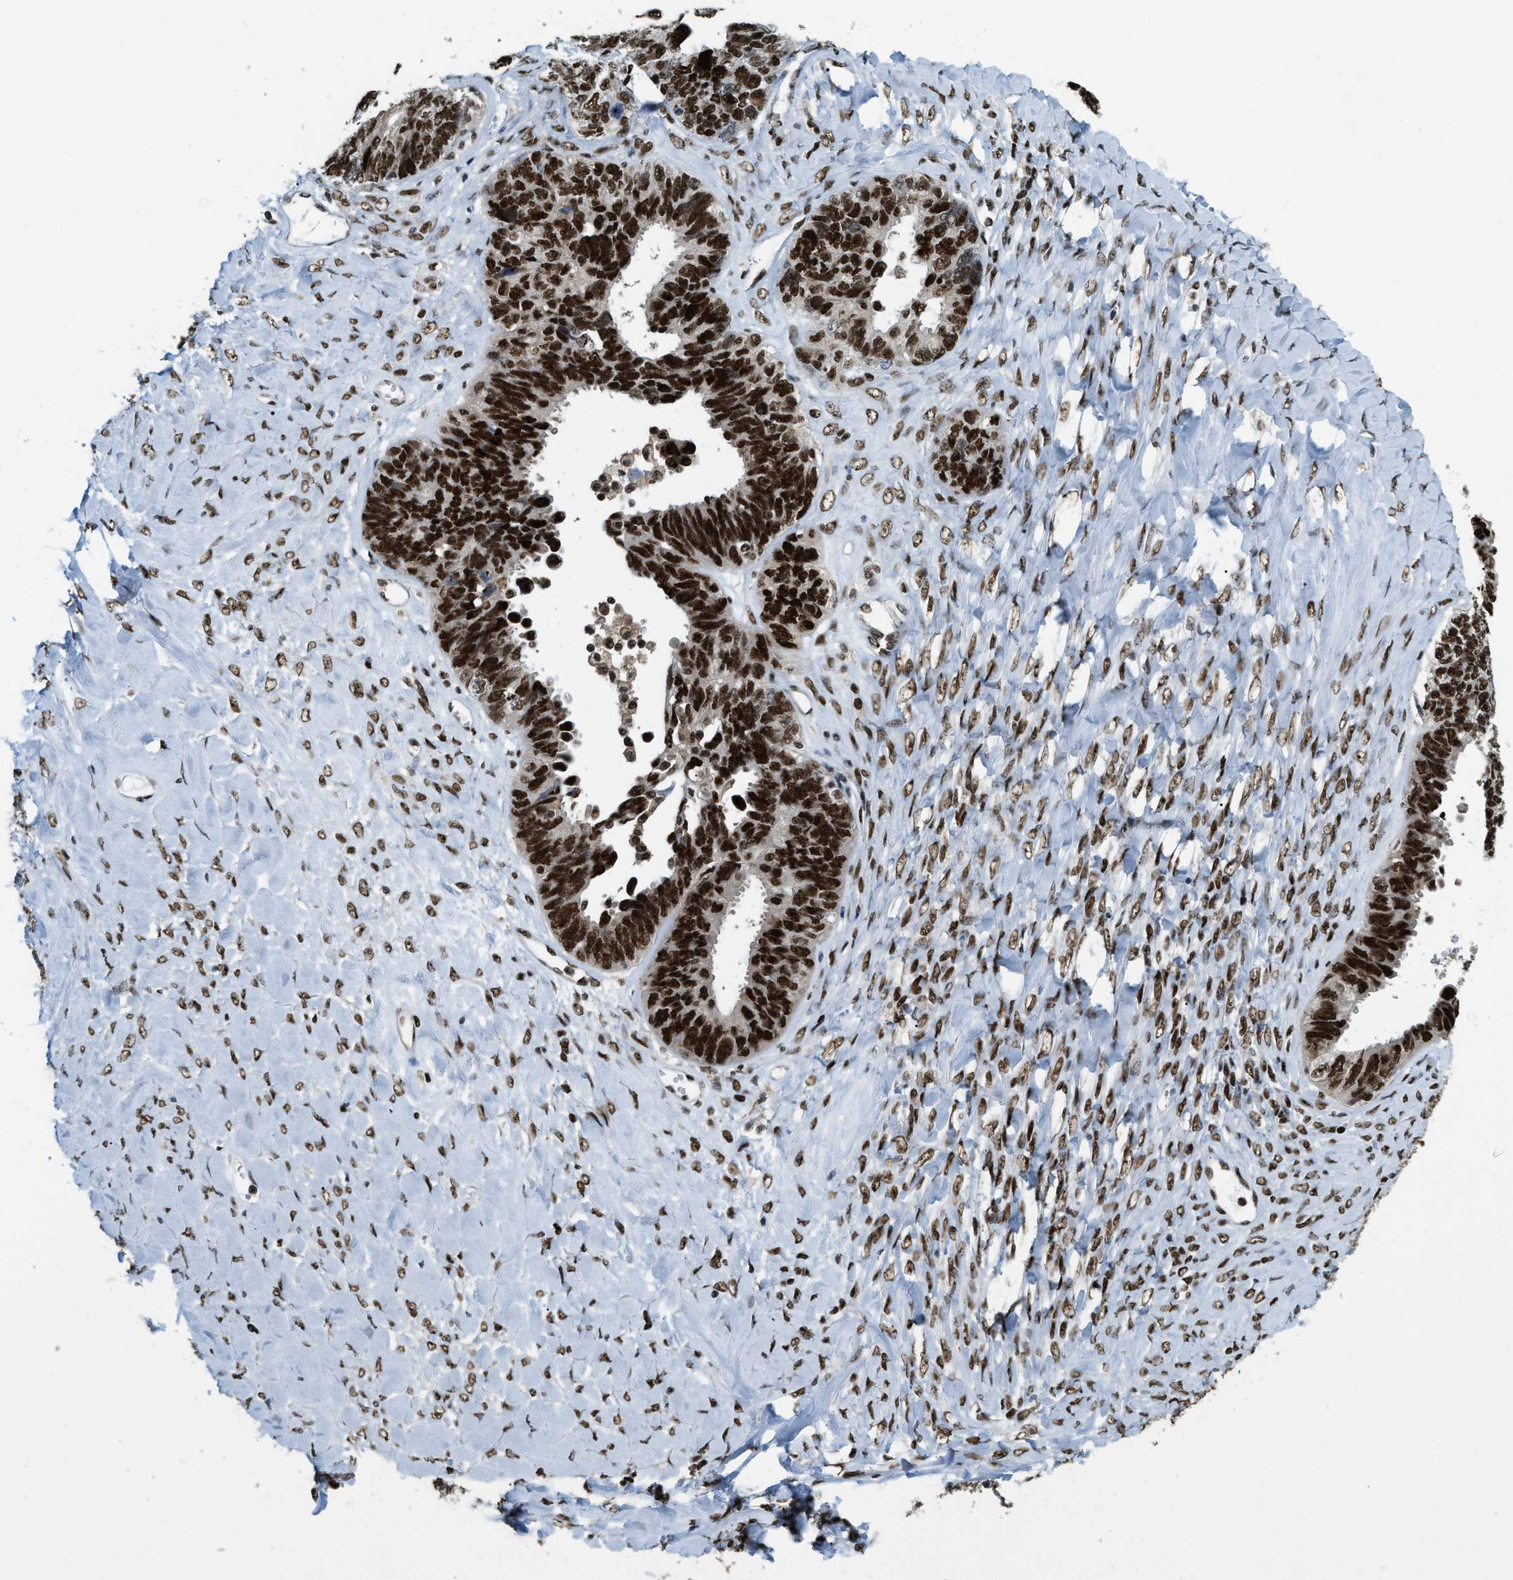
{"staining": {"intensity": "strong", "quantity": ">75%", "location": "nuclear"}, "tissue": "ovarian cancer", "cell_type": "Tumor cells", "image_type": "cancer", "snomed": [{"axis": "morphology", "description": "Cystadenocarcinoma, serous, NOS"}, {"axis": "topography", "description": "Ovary"}], "caption": "There is high levels of strong nuclear positivity in tumor cells of ovarian cancer (serous cystadenocarcinoma), as demonstrated by immunohistochemical staining (brown color).", "gene": "NUMA1", "patient": {"sex": "female", "age": 79}}